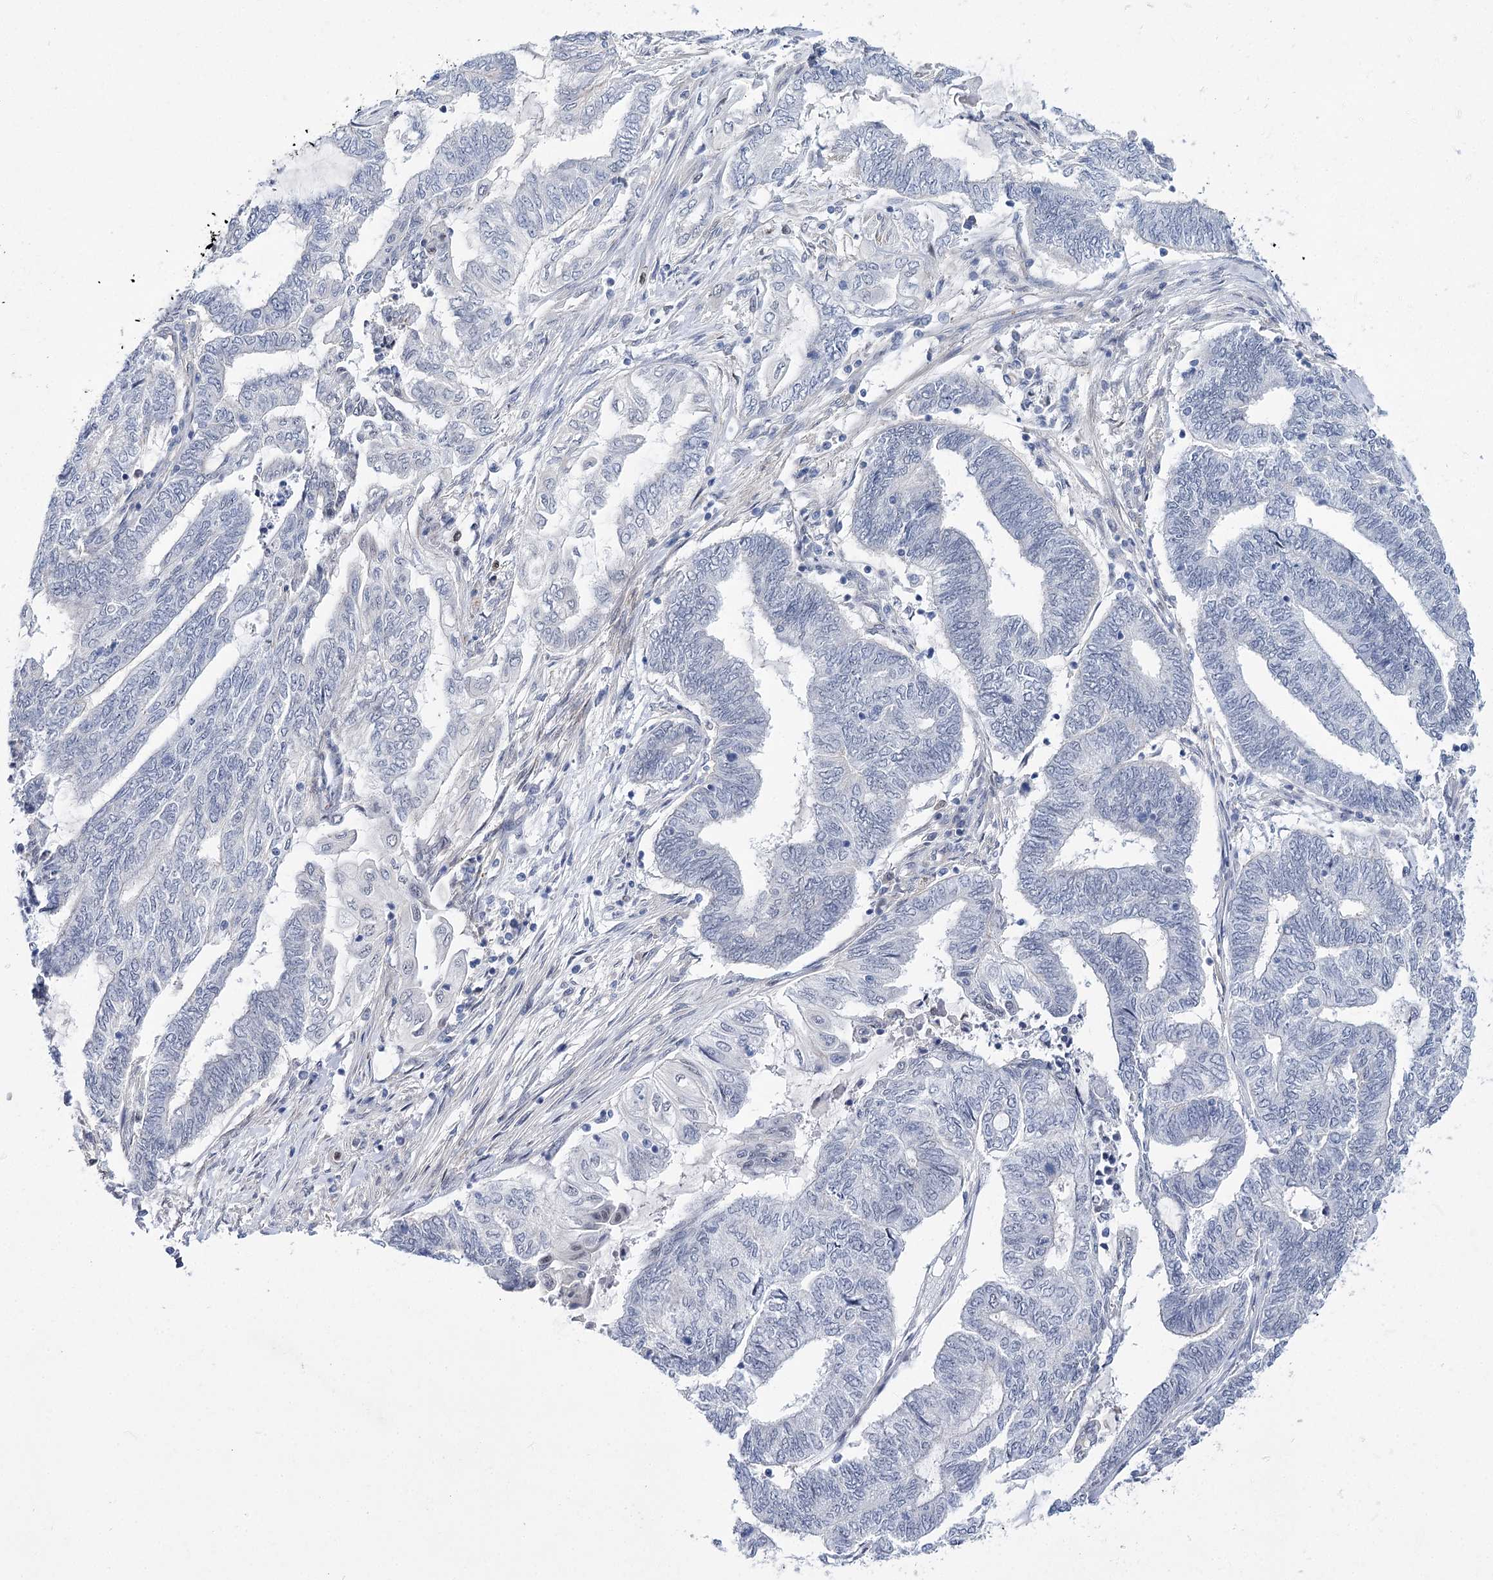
{"staining": {"intensity": "negative", "quantity": "none", "location": "none"}, "tissue": "endometrial cancer", "cell_type": "Tumor cells", "image_type": "cancer", "snomed": [{"axis": "morphology", "description": "Adenocarcinoma, NOS"}, {"axis": "topography", "description": "Uterus"}, {"axis": "topography", "description": "Endometrium"}], "caption": "DAB (3,3'-diaminobenzidine) immunohistochemical staining of adenocarcinoma (endometrial) displays no significant positivity in tumor cells.", "gene": "THAP6", "patient": {"sex": "female", "age": 70}}